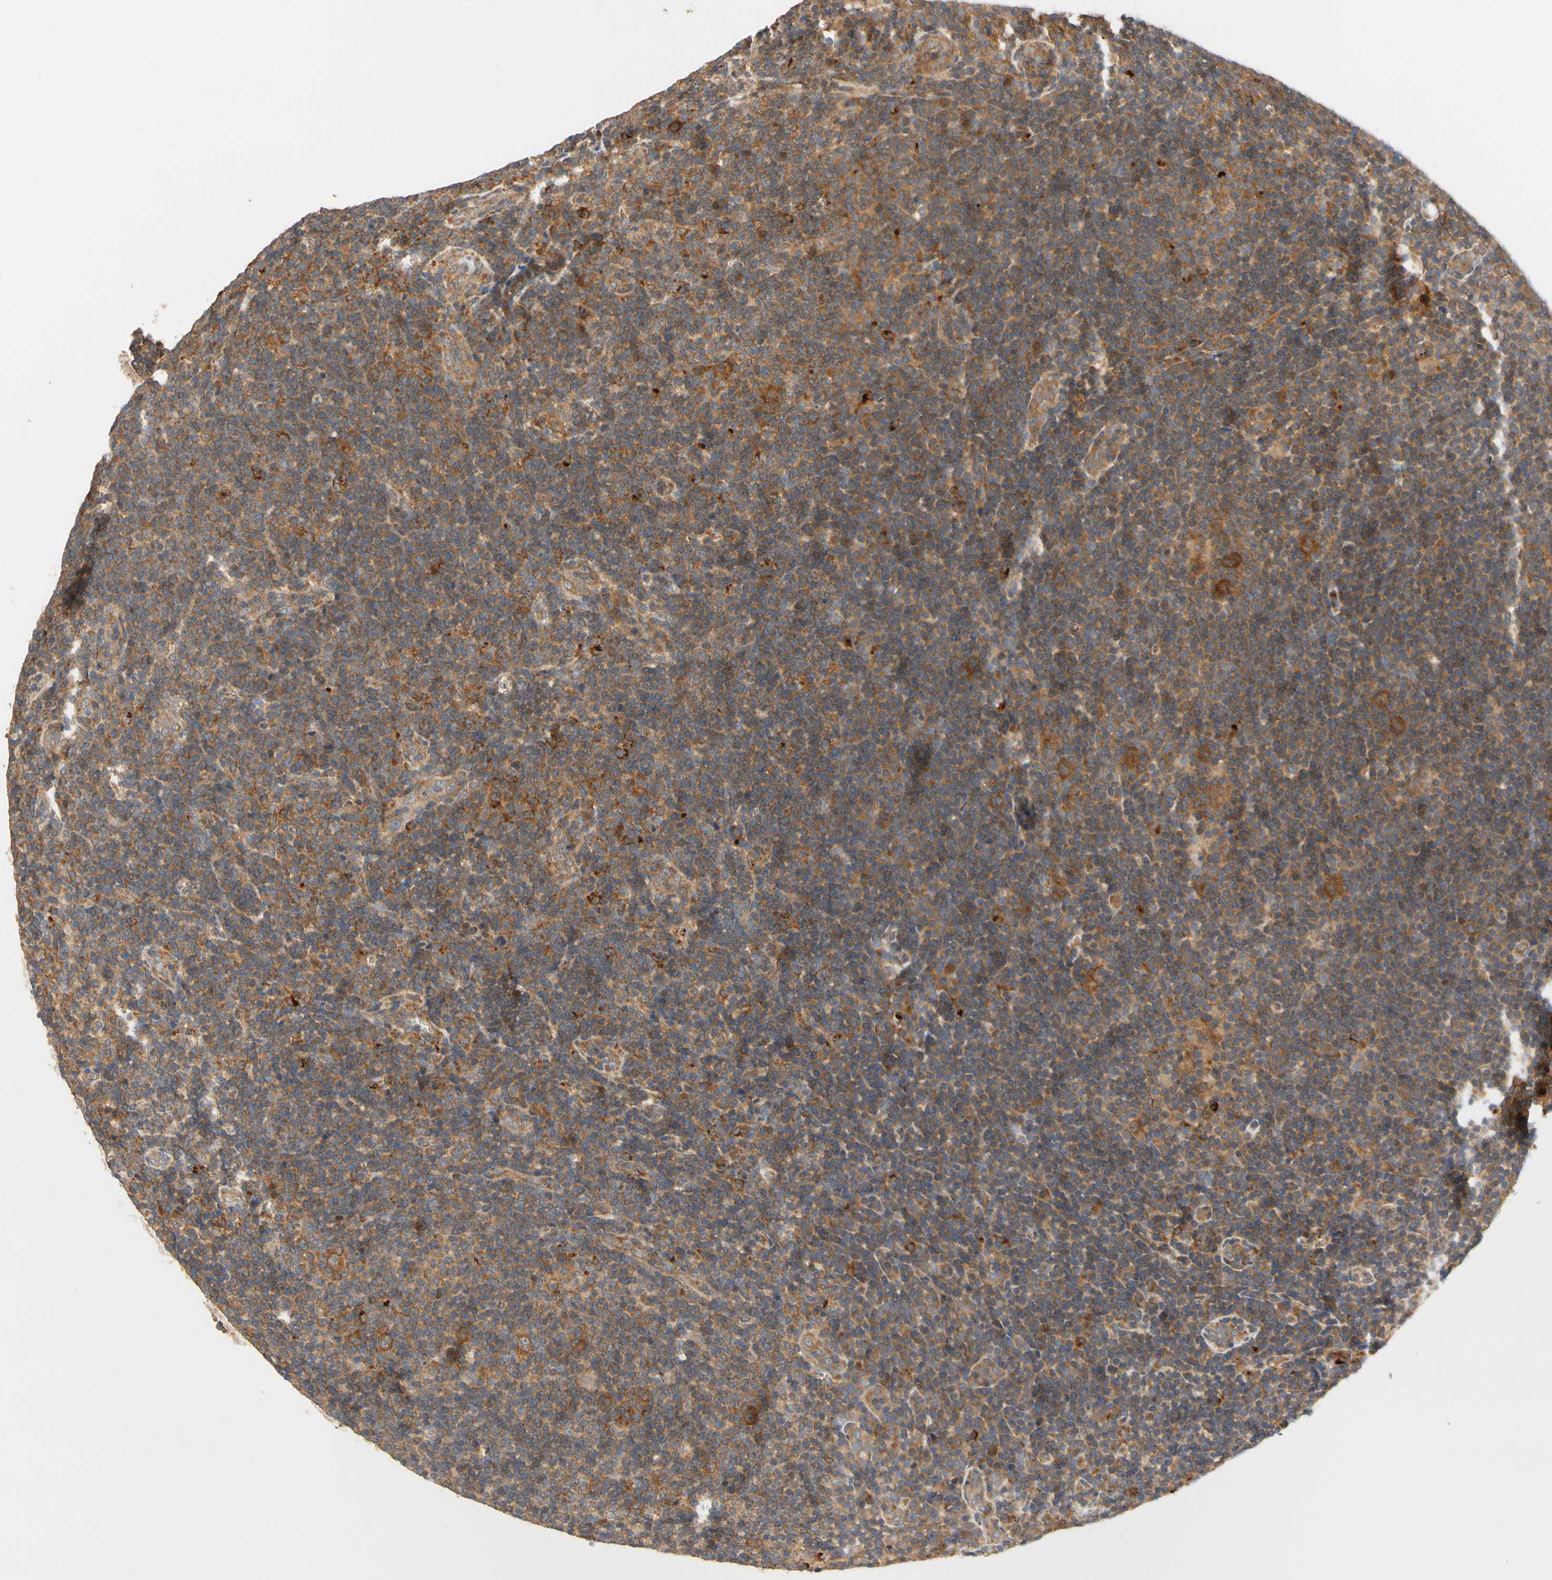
{"staining": {"intensity": "strong", "quantity": "25%-75%", "location": "cytoplasmic/membranous"}, "tissue": "lymphoma", "cell_type": "Tumor cells", "image_type": "cancer", "snomed": [{"axis": "morphology", "description": "Hodgkin's disease, NOS"}, {"axis": "topography", "description": "Lymph node"}], "caption": "Immunohistochemistry histopathology image of Hodgkin's disease stained for a protein (brown), which reveals high levels of strong cytoplasmic/membranous positivity in approximately 25%-75% of tumor cells.", "gene": "ANKHD1", "patient": {"sex": "female", "age": 57}}